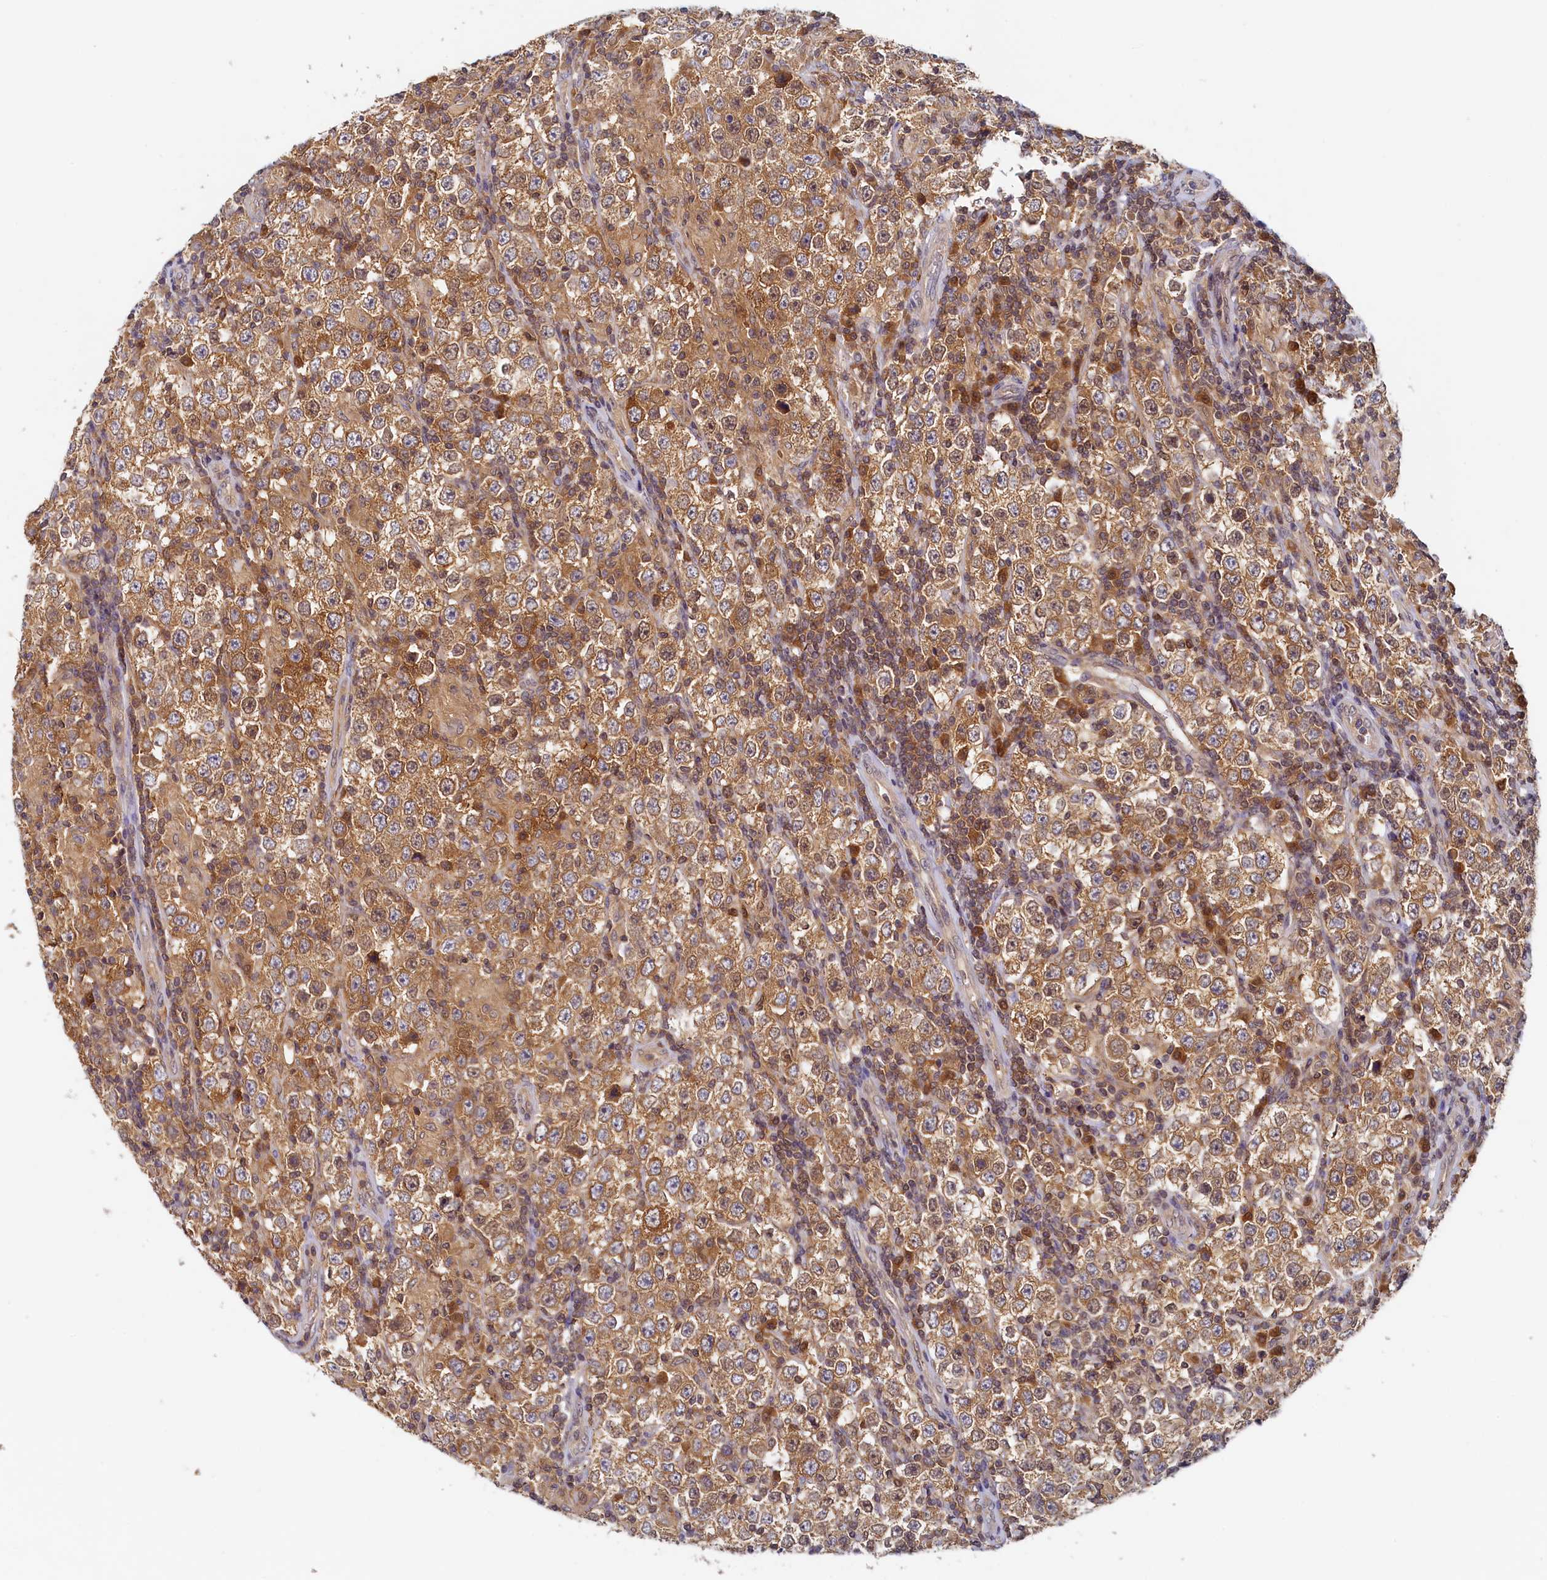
{"staining": {"intensity": "moderate", "quantity": ">75%", "location": "cytoplasmic/membranous,nuclear"}, "tissue": "testis cancer", "cell_type": "Tumor cells", "image_type": "cancer", "snomed": [{"axis": "morphology", "description": "Normal tissue, NOS"}, {"axis": "morphology", "description": "Urothelial carcinoma, High grade"}, {"axis": "morphology", "description": "Seminoma, NOS"}, {"axis": "morphology", "description": "Carcinoma, Embryonal, NOS"}, {"axis": "topography", "description": "Urinary bladder"}, {"axis": "topography", "description": "Testis"}], "caption": "High-grade urothelial carcinoma (testis) tissue displays moderate cytoplasmic/membranous and nuclear expression in about >75% of tumor cells", "gene": "PAAF1", "patient": {"sex": "male", "age": 41}}